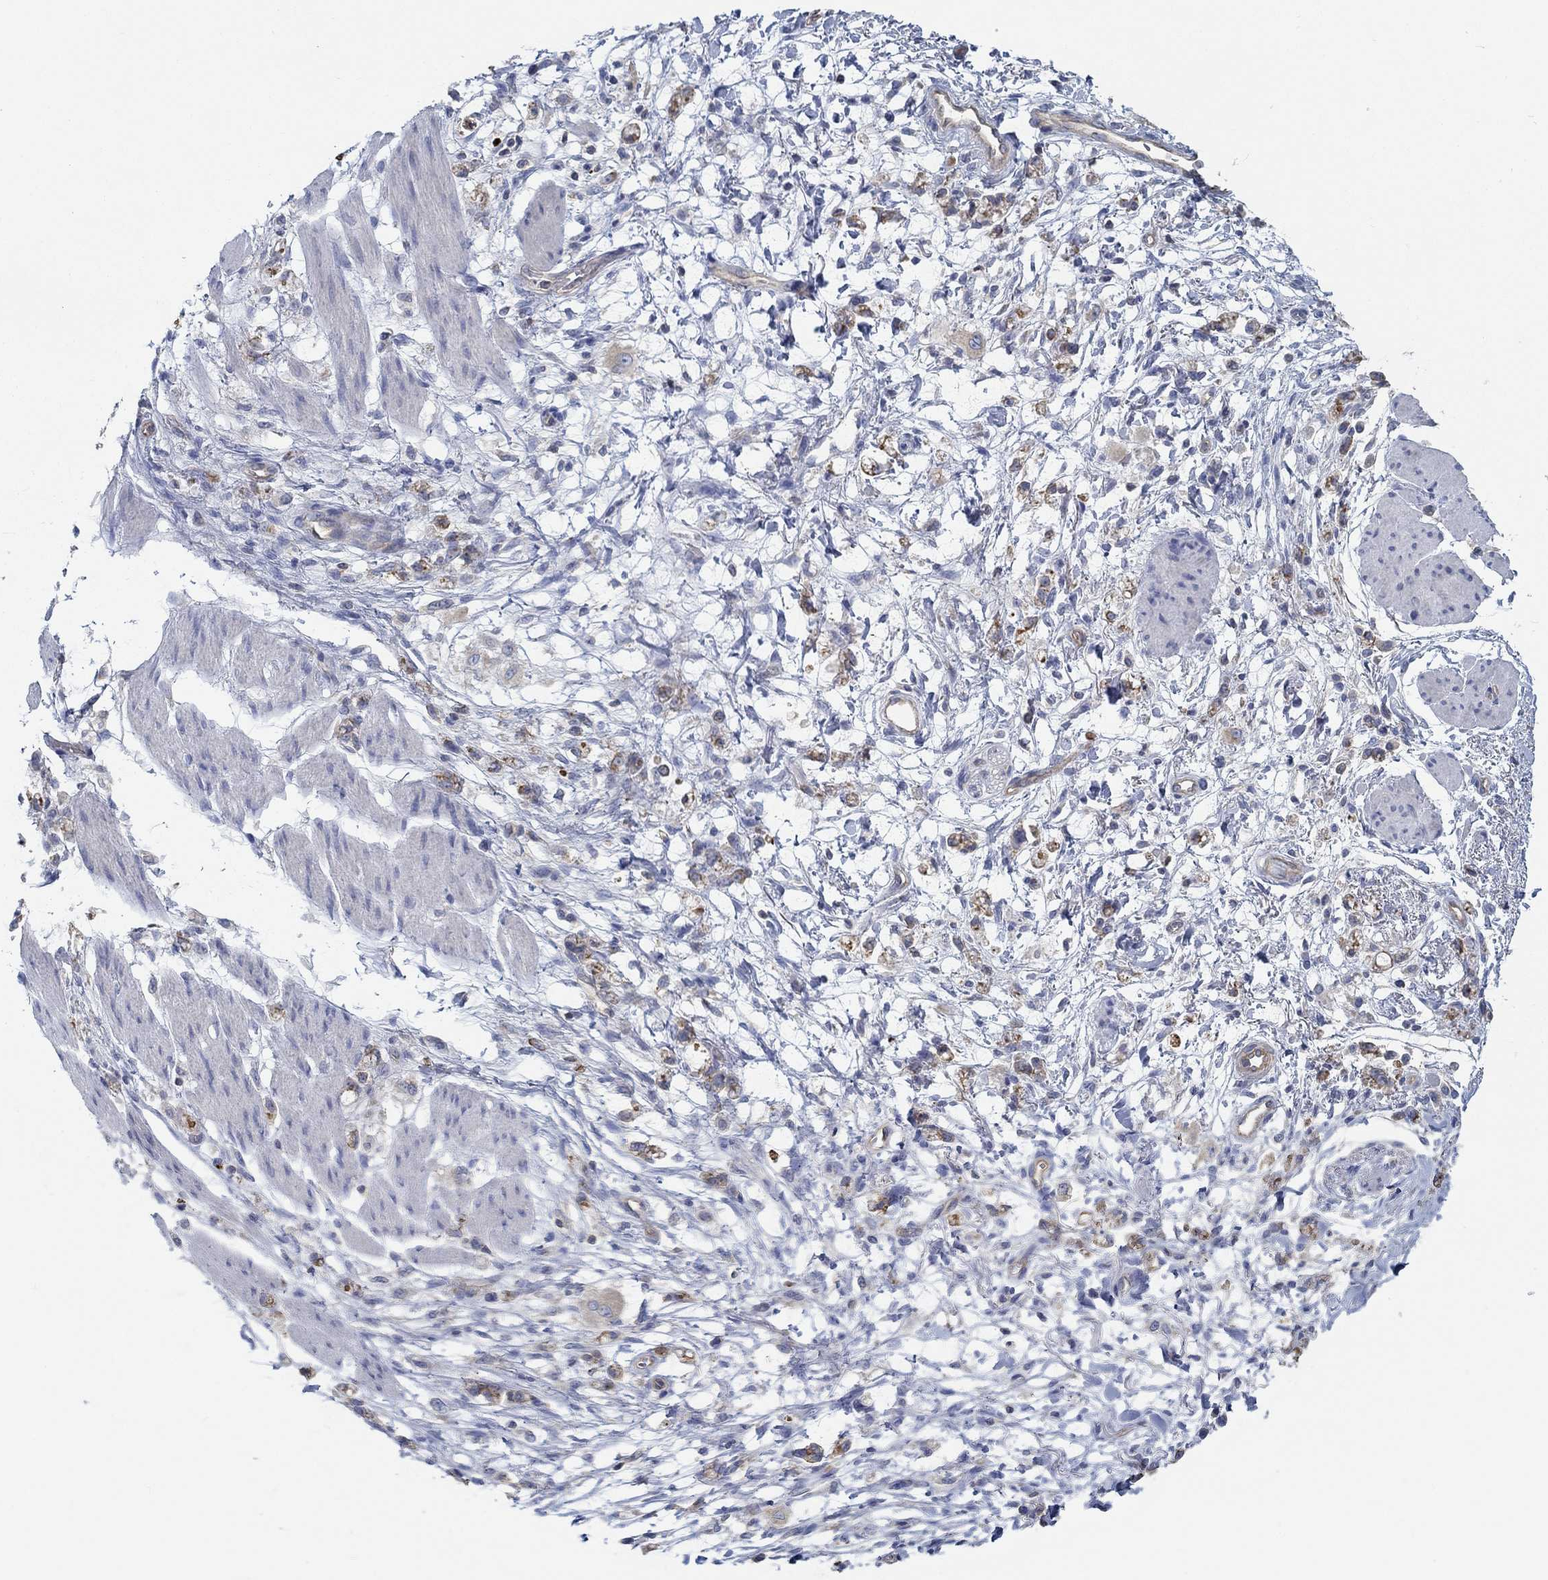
{"staining": {"intensity": "moderate", "quantity": "<25%", "location": "cytoplasmic/membranous"}, "tissue": "stomach cancer", "cell_type": "Tumor cells", "image_type": "cancer", "snomed": [{"axis": "morphology", "description": "Adenocarcinoma, NOS"}, {"axis": "topography", "description": "Stomach"}], "caption": "Stomach cancer stained for a protein (brown) demonstrates moderate cytoplasmic/membranous positive expression in about <25% of tumor cells.", "gene": "BBOF1", "patient": {"sex": "female", "age": 60}}